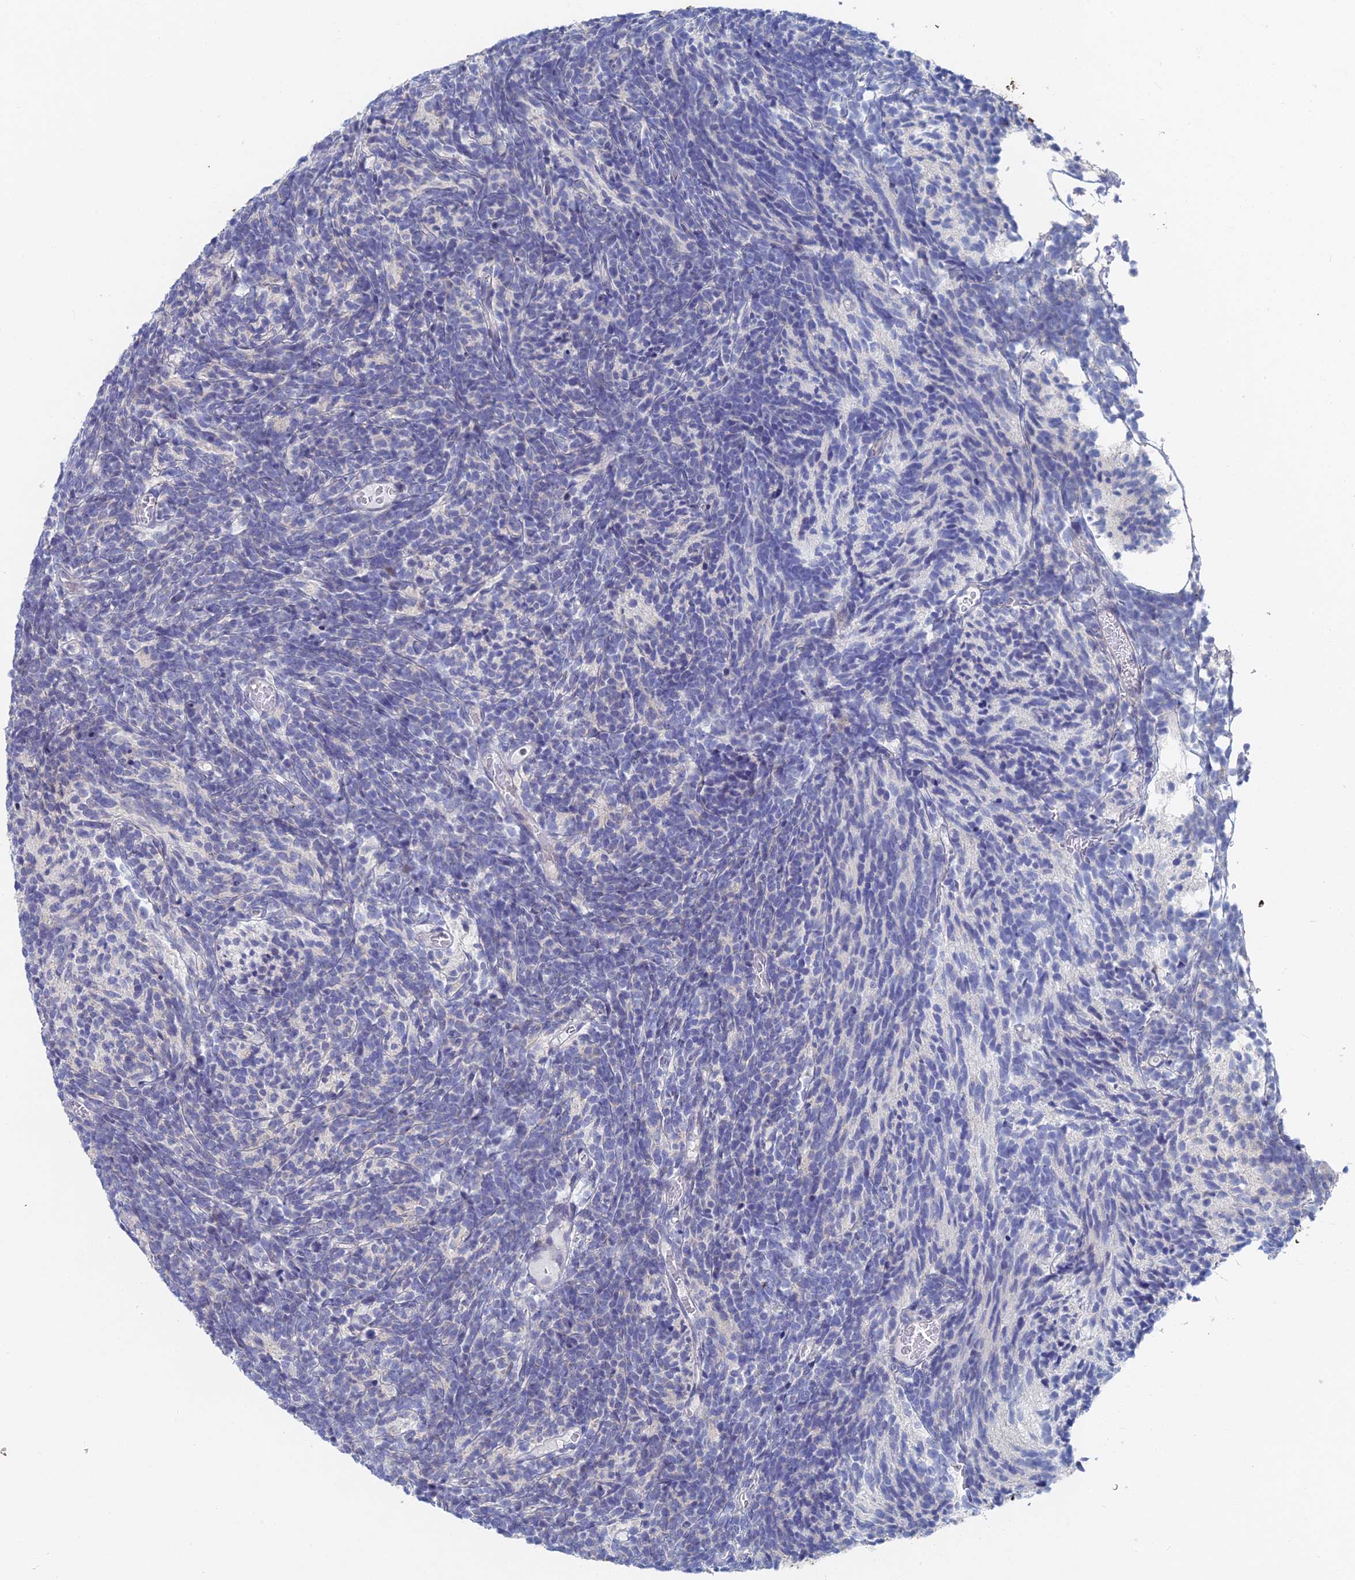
{"staining": {"intensity": "negative", "quantity": "none", "location": "none"}, "tissue": "glioma", "cell_type": "Tumor cells", "image_type": "cancer", "snomed": [{"axis": "morphology", "description": "Glioma, malignant, Low grade"}, {"axis": "topography", "description": "Brain"}], "caption": "Immunohistochemistry histopathology image of neoplastic tissue: glioma stained with DAB exhibits no significant protein staining in tumor cells.", "gene": "GMNC", "patient": {"sex": "female", "age": 1}}